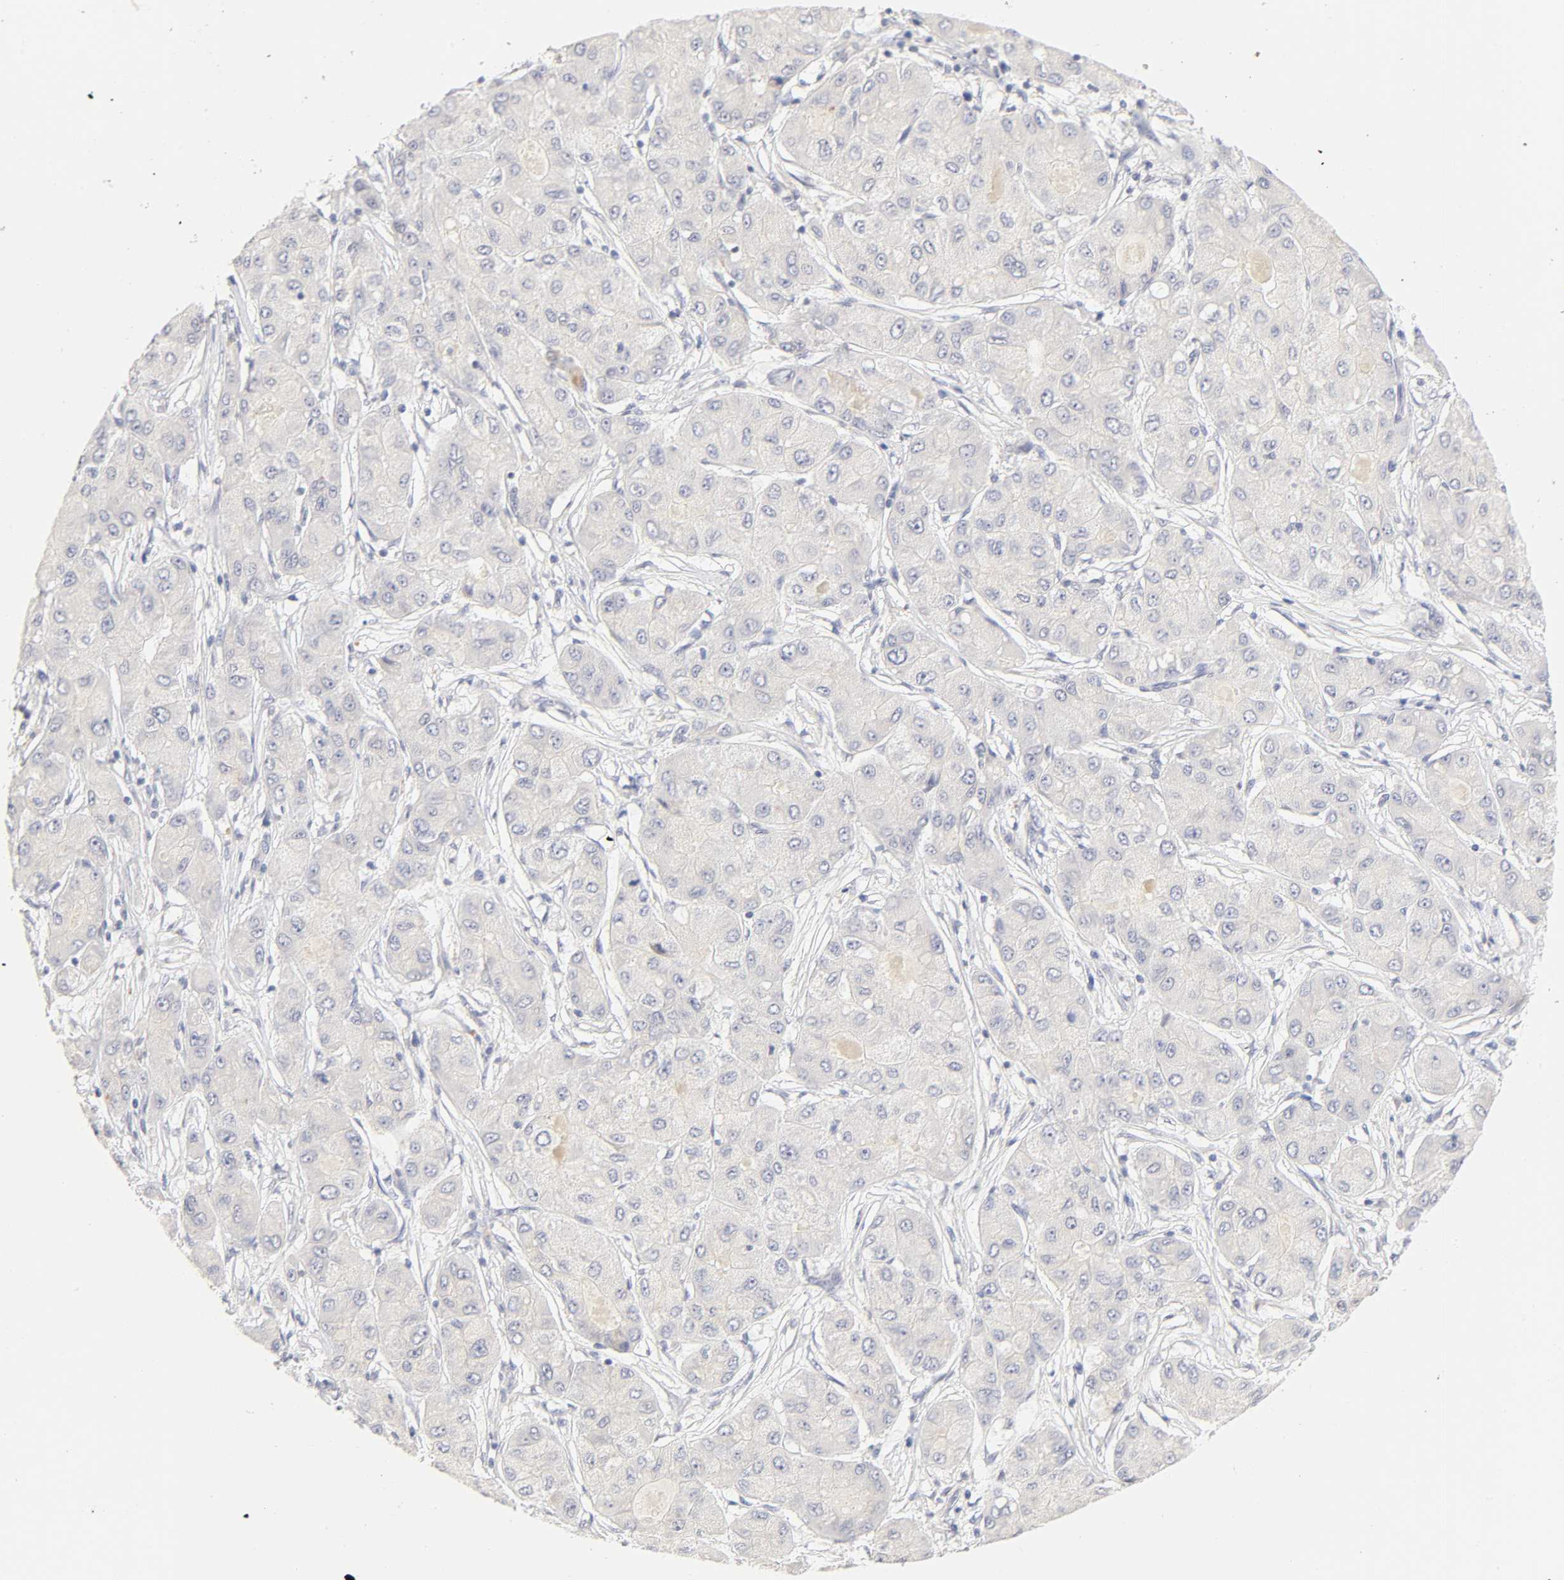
{"staining": {"intensity": "negative", "quantity": "none", "location": "none"}, "tissue": "liver cancer", "cell_type": "Tumor cells", "image_type": "cancer", "snomed": [{"axis": "morphology", "description": "Carcinoma, Hepatocellular, NOS"}, {"axis": "topography", "description": "Liver"}], "caption": "There is no significant positivity in tumor cells of liver cancer (hepatocellular carcinoma).", "gene": "CYP4B1", "patient": {"sex": "male", "age": 80}}